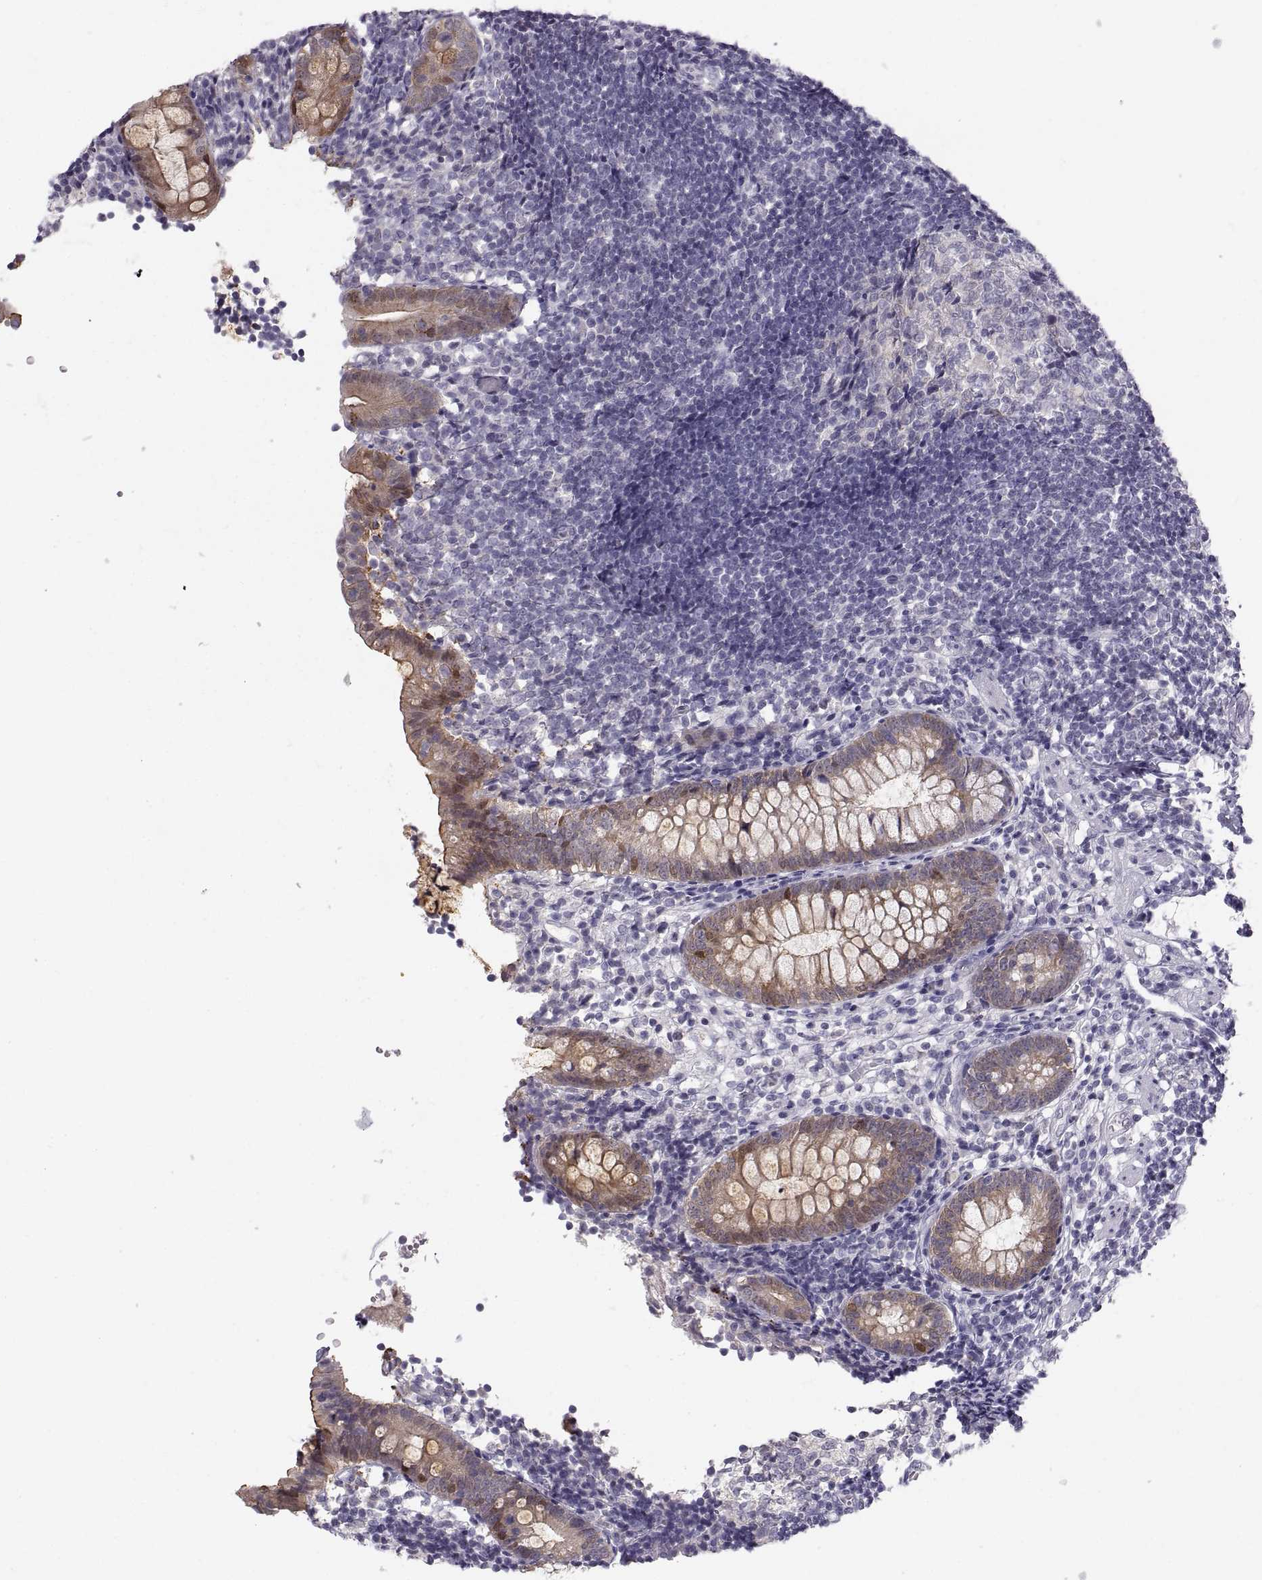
{"staining": {"intensity": "moderate", "quantity": "<25%", "location": "cytoplasmic/membranous"}, "tissue": "appendix", "cell_type": "Glandular cells", "image_type": "normal", "snomed": [{"axis": "morphology", "description": "Normal tissue, NOS"}, {"axis": "topography", "description": "Appendix"}], "caption": "Glandular cells demonstrate low levels of moderate cytoplasmic/membranous expression in about <25% of cells in unremarkable appendix. The staining was performed using DAB (3,3'-diaminobenzidine) to visualize the protein expression in brown, while the nuclei were stained in blue with hematoxylin (Magnification: 20x).", "gene": "ZNF185", "patient": {"sex": "female", "age": 40}}